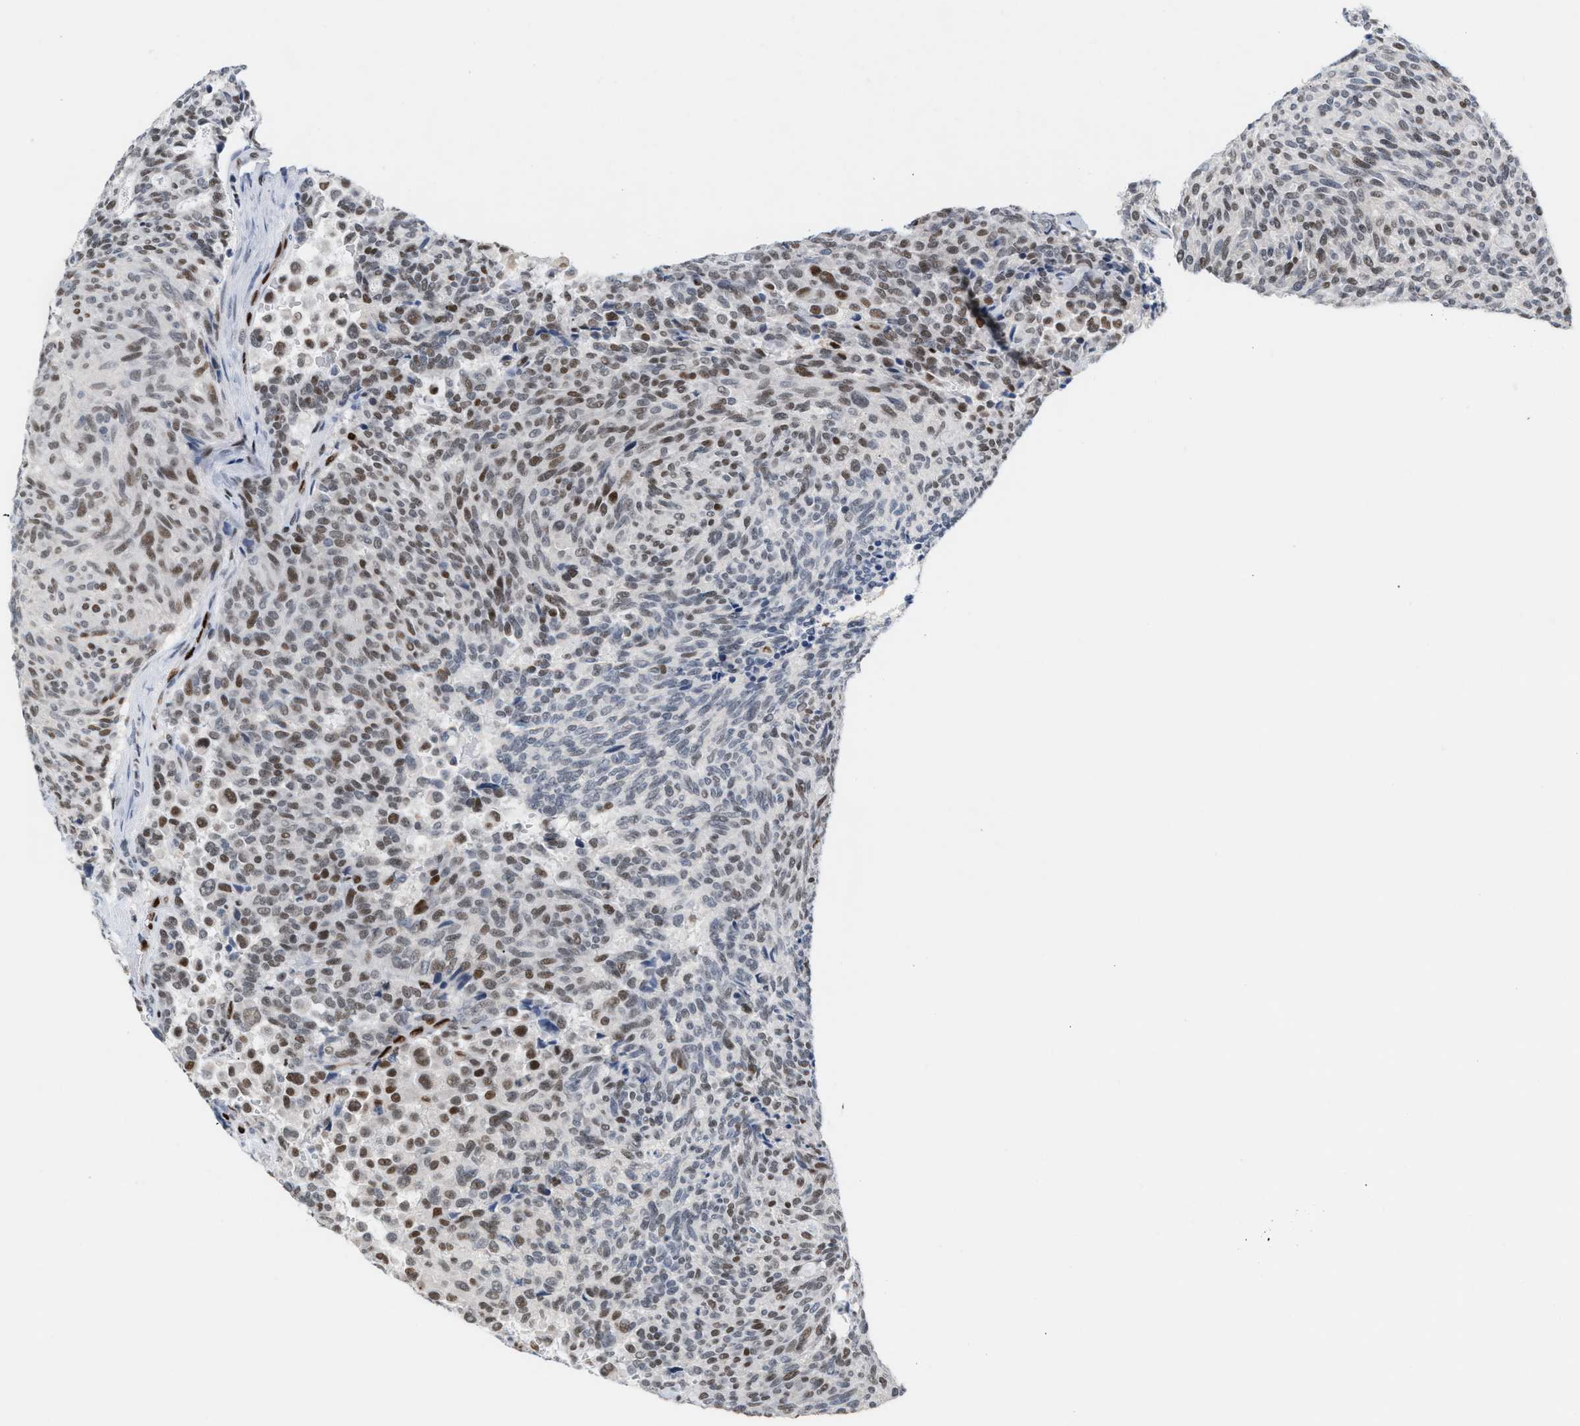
{"staining": {"intensity": "moderate", "quantity": "<25%", "location": "nuclear"}, "tissue": "carcinoid", "cell_type": "Tumor cells", "image_type": "cancer", "snomed": [{"axis": "morphology", "description": "Carcinoid, malignant, NOS"}, {"axis": "topography", "description": "Pancreas"}], "caption": "Protein staining reveals moderate nuclear positivity in approximately <25% of tumor cells in malignant carcinoid.", "gene": "RNASEK-C17orf49", "patient": {"sex": "female", "age": 54}}